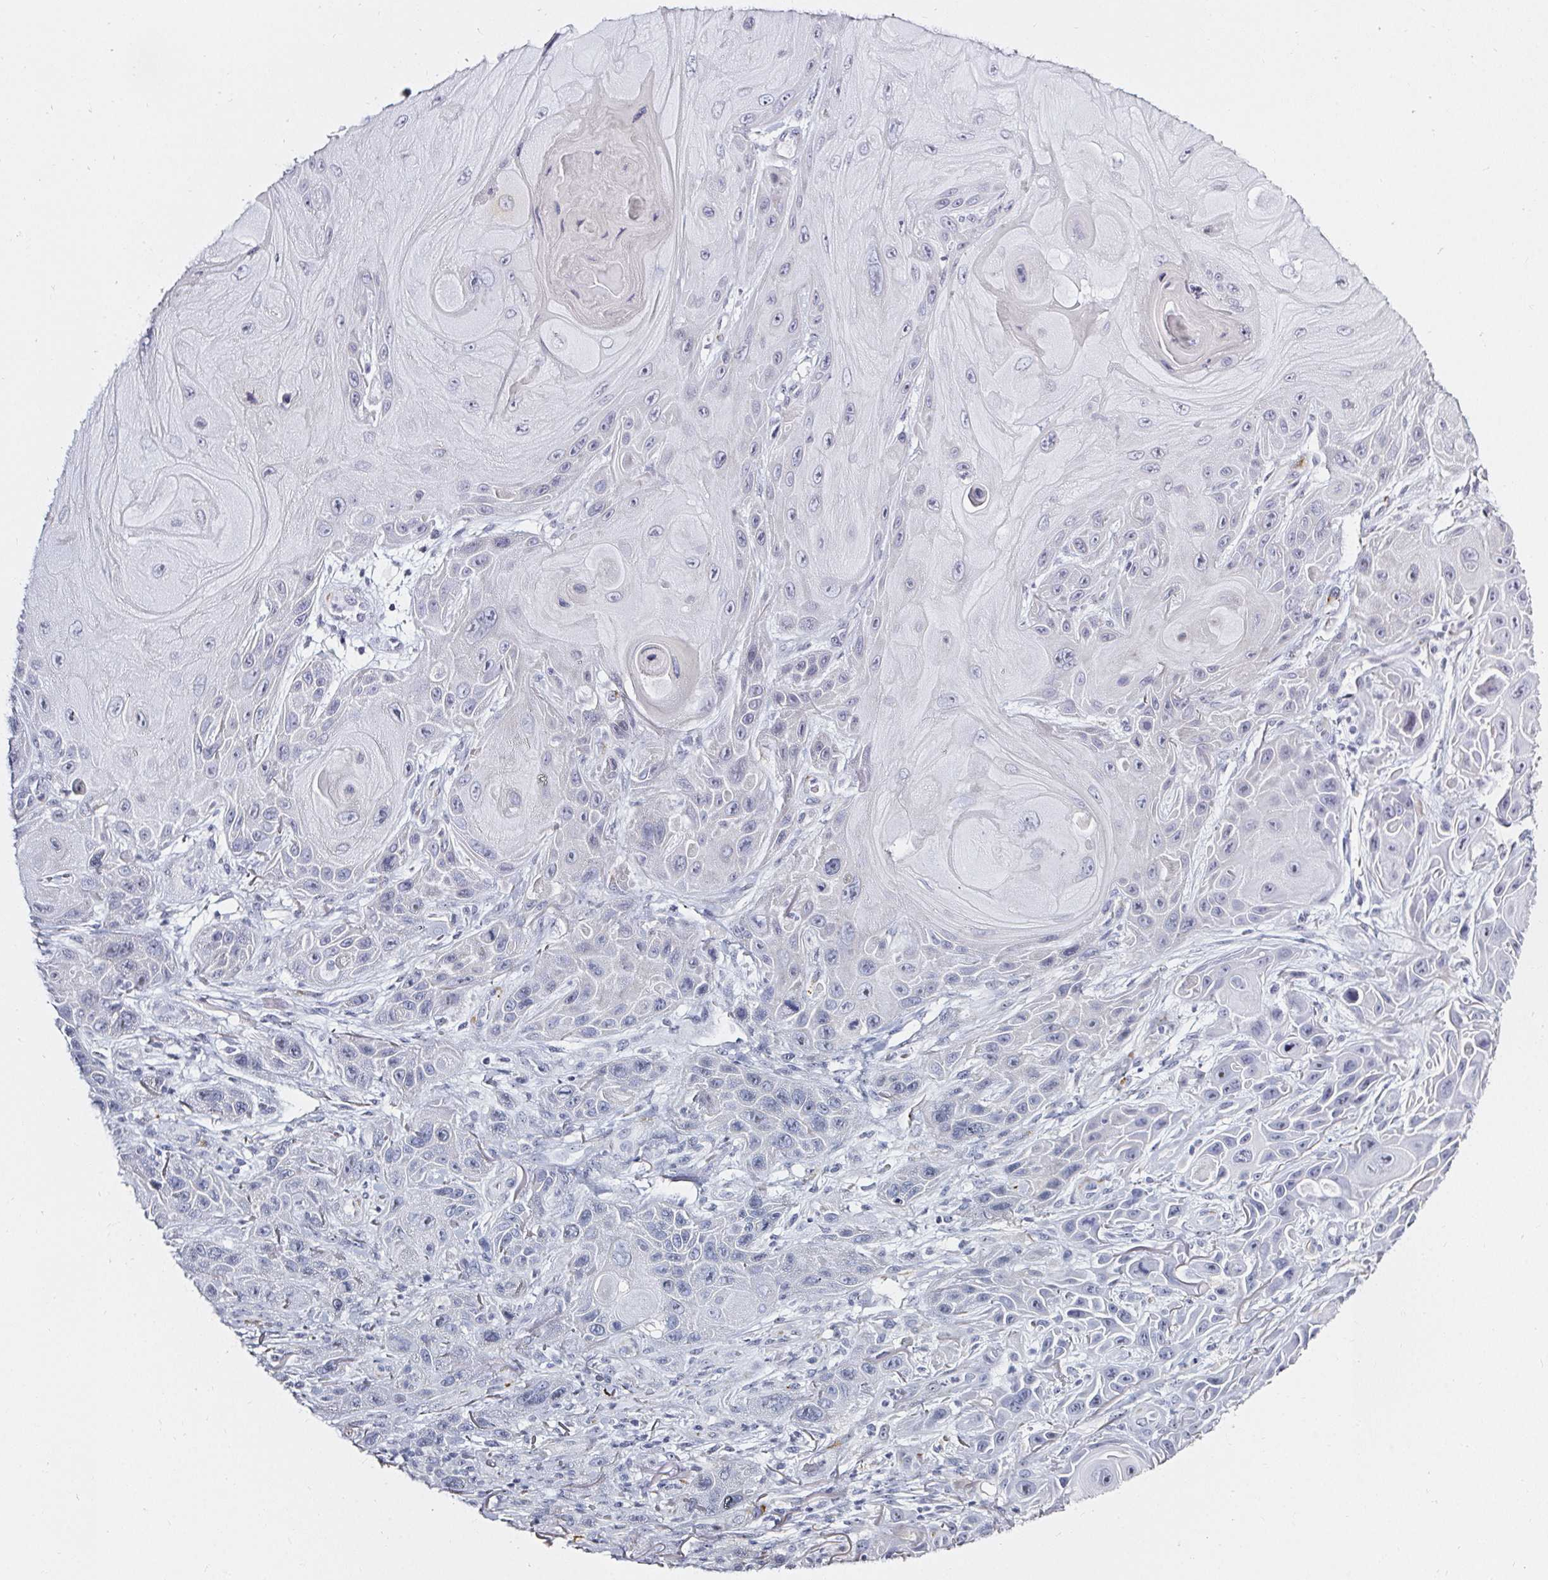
{"staining": {"intensity": "negative", "quantity": "none", "location": "none"}, "tissue": "skin cancer", "cell_type": "Tumor cells", "image_type": "cancer", "snomed": [{"axis": "morphology", "description": "Squamous cell carcinoma, NOS"}, {"axis": "topography", "description": "Skin"}], "caption": "Tumor cells show no significant protein staining in squamous cell carcinoma (skin). The staining is performed using DAB brown chromogen with nuclei counter-stained in using hematoxylin.", "gene": "ACAN", "patient": {"sex": "female", "age": 94}}